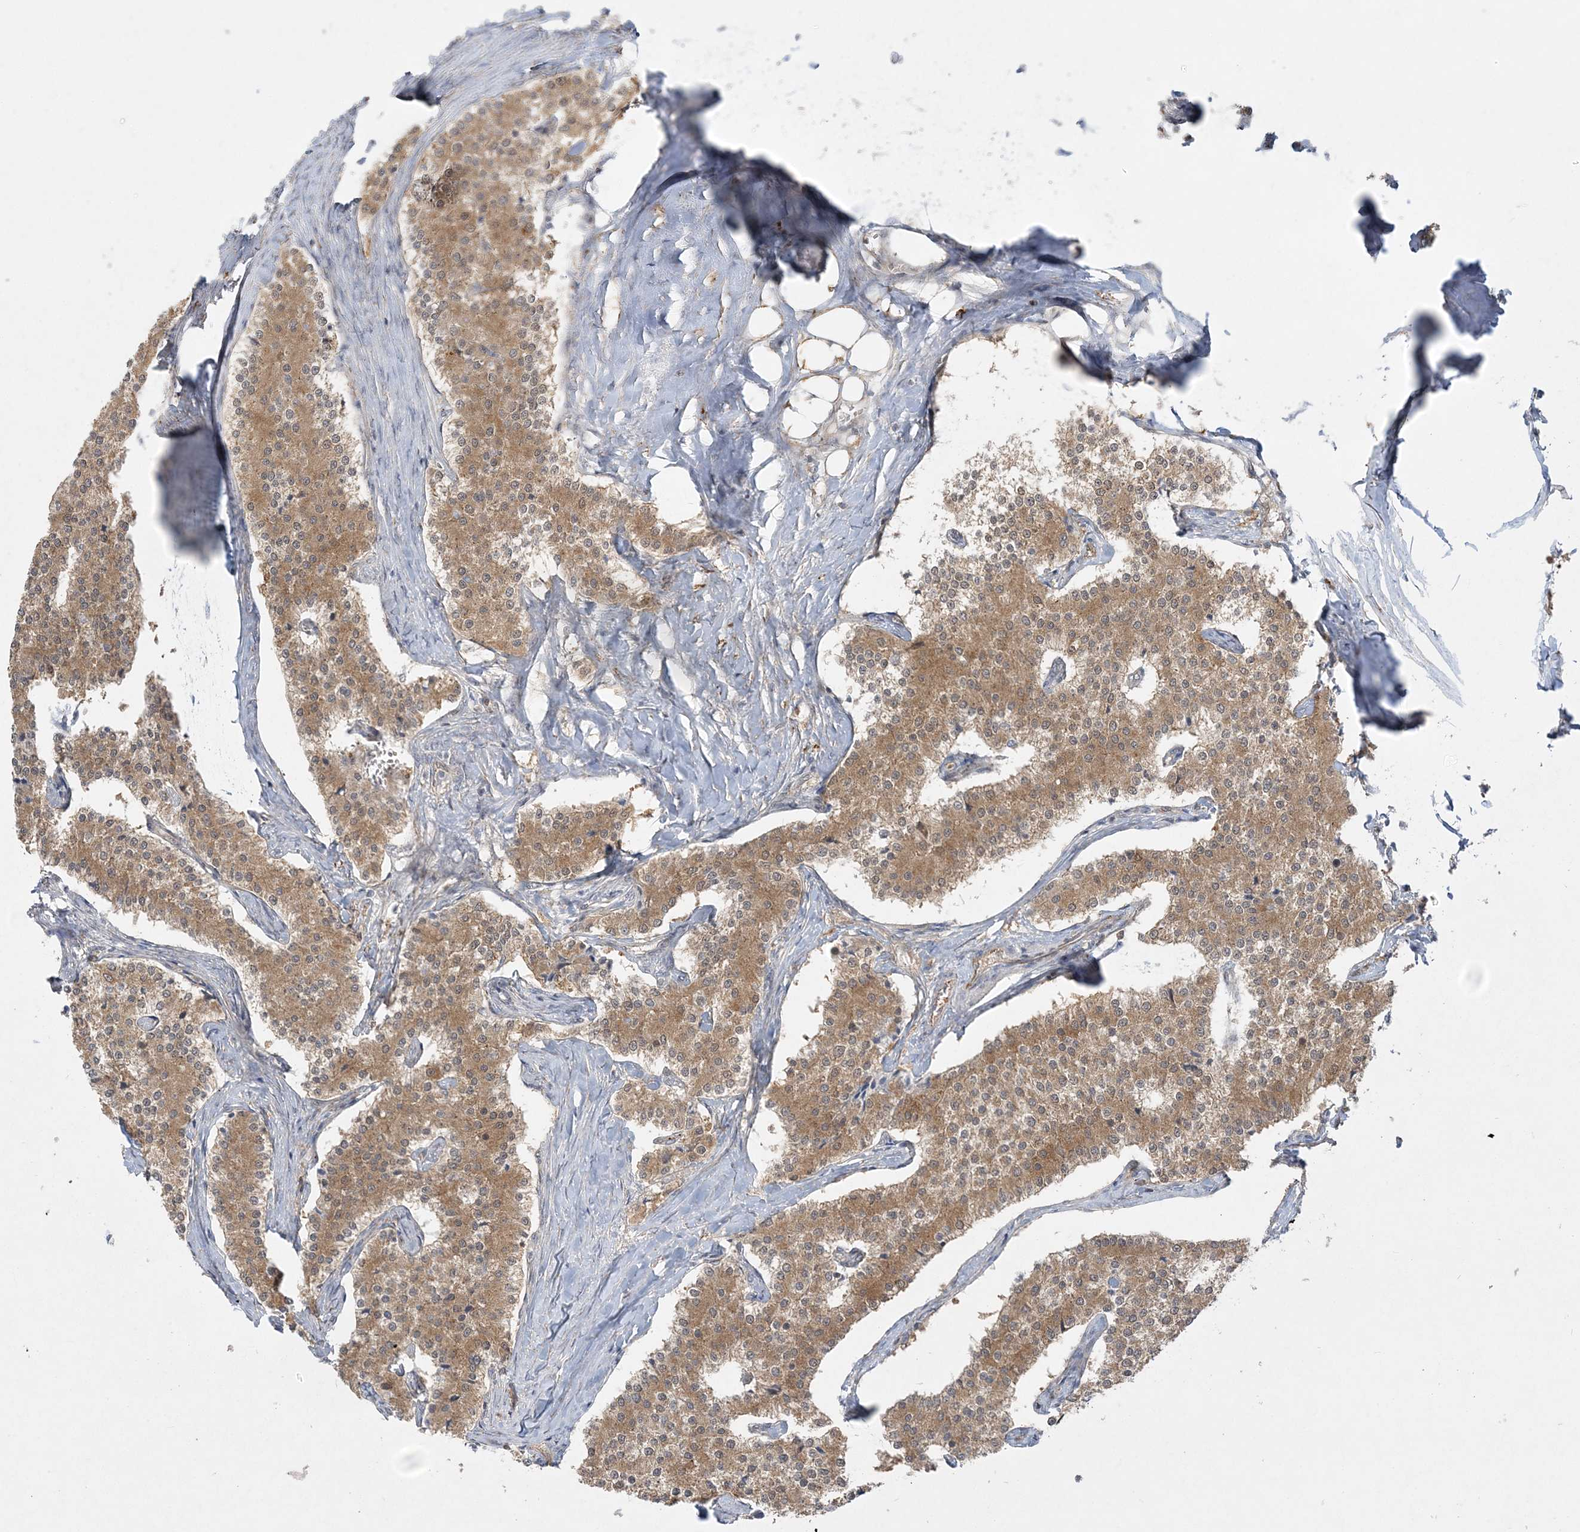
{"staining": {"intensity": "moderate", "quantity": ">75%", "location": "cytoplasmic/membranous"}, "tissue": "carcinoid", "cell_type": "Tumor cells", "image_type": "cancer", "snomed": [{"axis": "morphology", "description": "Carcinoid, malignant, NOS"}, {"axis": "topography", "description": "Colon"}], "caption": "Immunohistochemical staining of human carcinoid (malignant) exhibits moderate cytoplasmic/membranous protein positivity in about >75% of tumor cells.", "gene": "INPP1", "patient": {"sex": "female", "age": 52}}